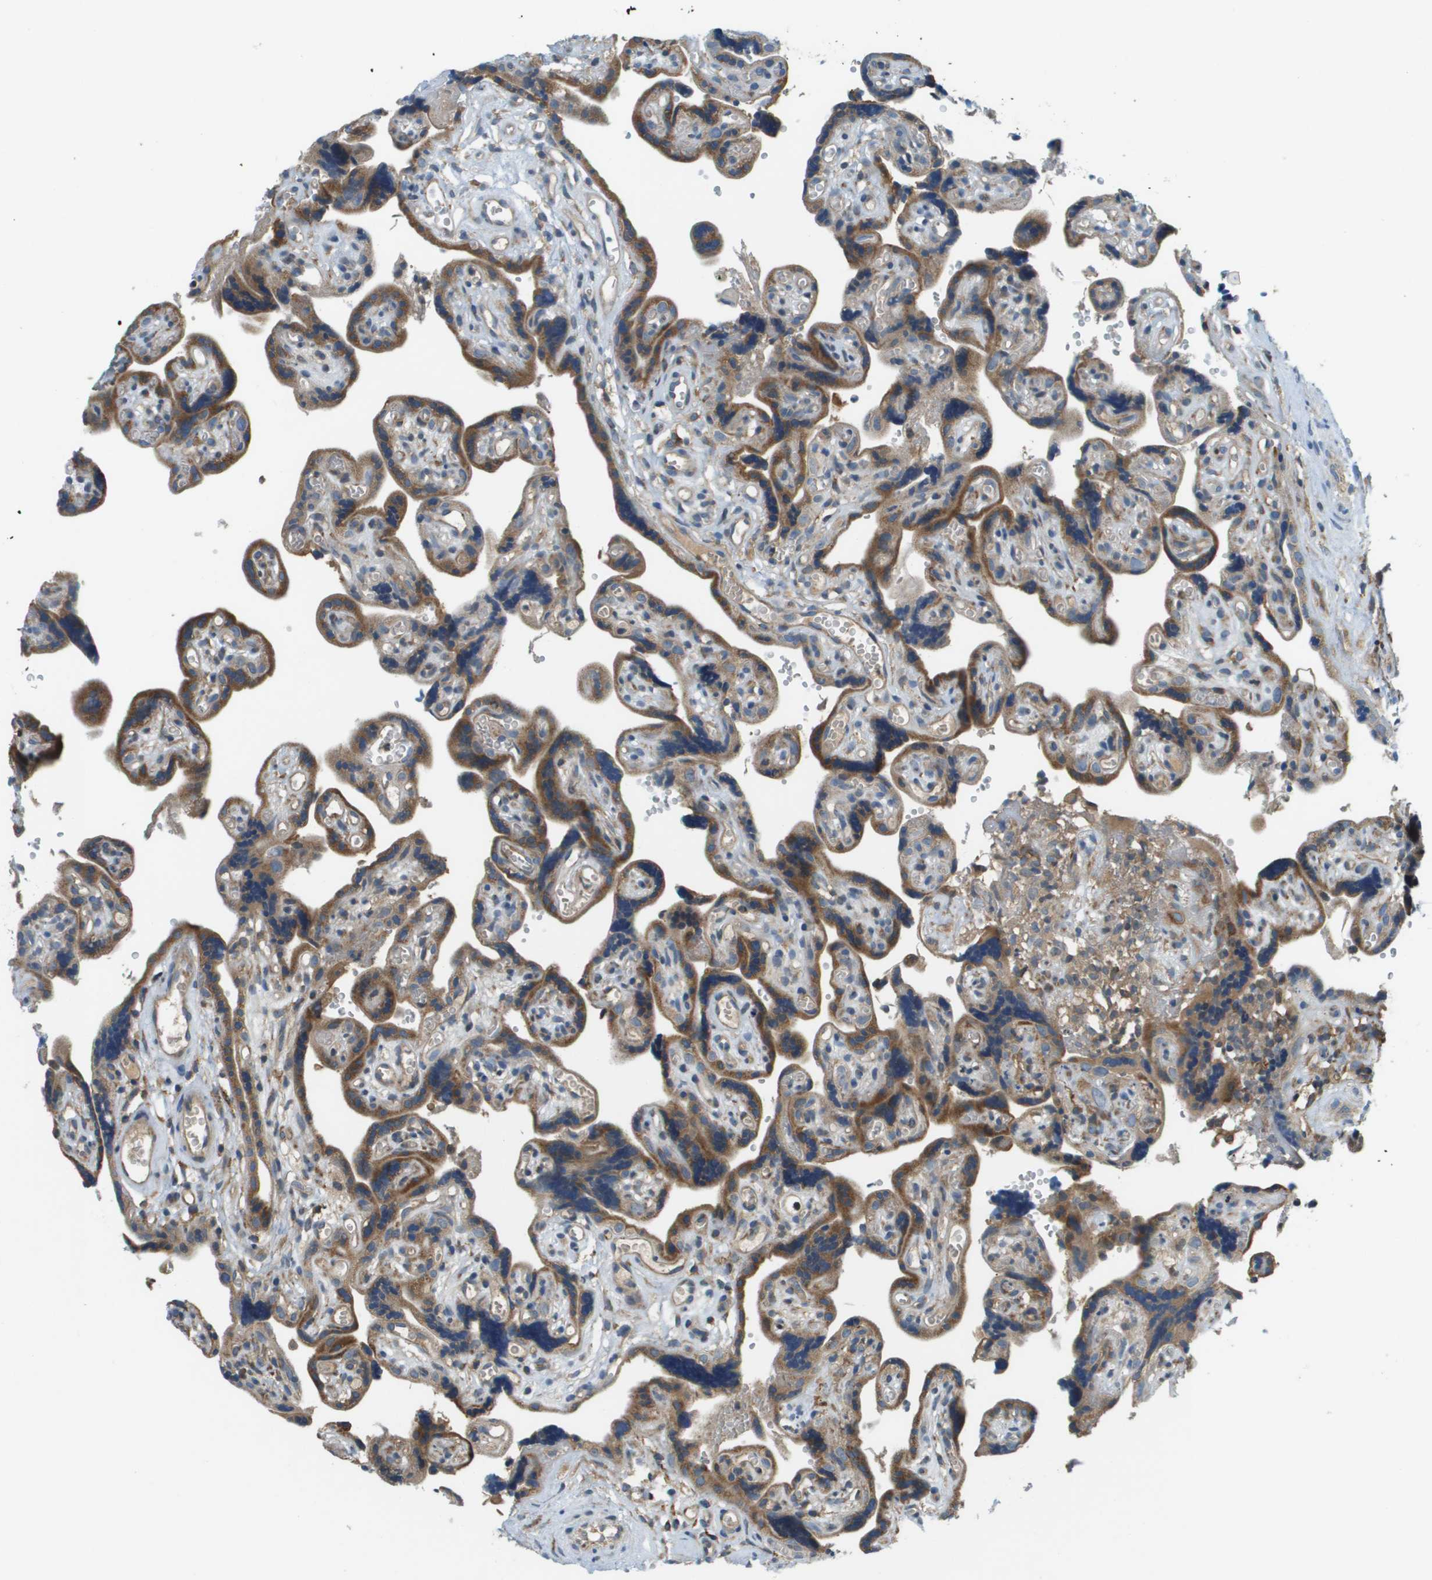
{"staining": {"intensity": "moderate", "quantity": "25%-75%", "location": "cytoplasmic/membranous"}, "tissue": "placenta", "cell_type": "Decidual cells", "image_type": "normal", "snomed": [{"axis": "morphology", "description": "Normal tissue, NOS"}, {"axis": "topography", "description": "Placenta"}], "caption": "A histopathology image of placenta stained for a protein exhibits moderate cytoplasmic/membranous brown staining in decidual cells. (brown staining indicates protein expression, while blue staining denotes nuclei).", "gene": "SAMSN1", "patient": {"sex": "female", "age": 30}}